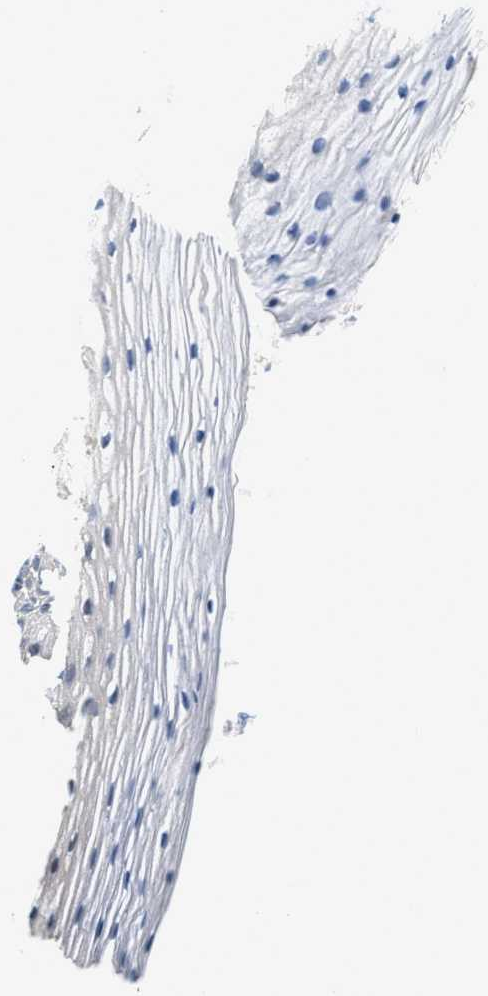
{"staining": {"intensity": "negative", "quantity": "none", "location": "none"}, "tissue": "vagina", "cell_type": "Squamous epithelial cells", "image_type": "normal", "snomed": [{"axis": "morphology", "description": "Normal tissue, NOS"}, {"axis": "topography", "description": "Vagina"}], "caption": "Micrograph shows no significant protein expression in squamous epithelial cells of benign vagina. (Brightfield microscopy of DAB (3,3'-diaminobenzidine) IHC at high magnification).", "gene": "MED22", "patient": {"sex": "female", "age": 32}}